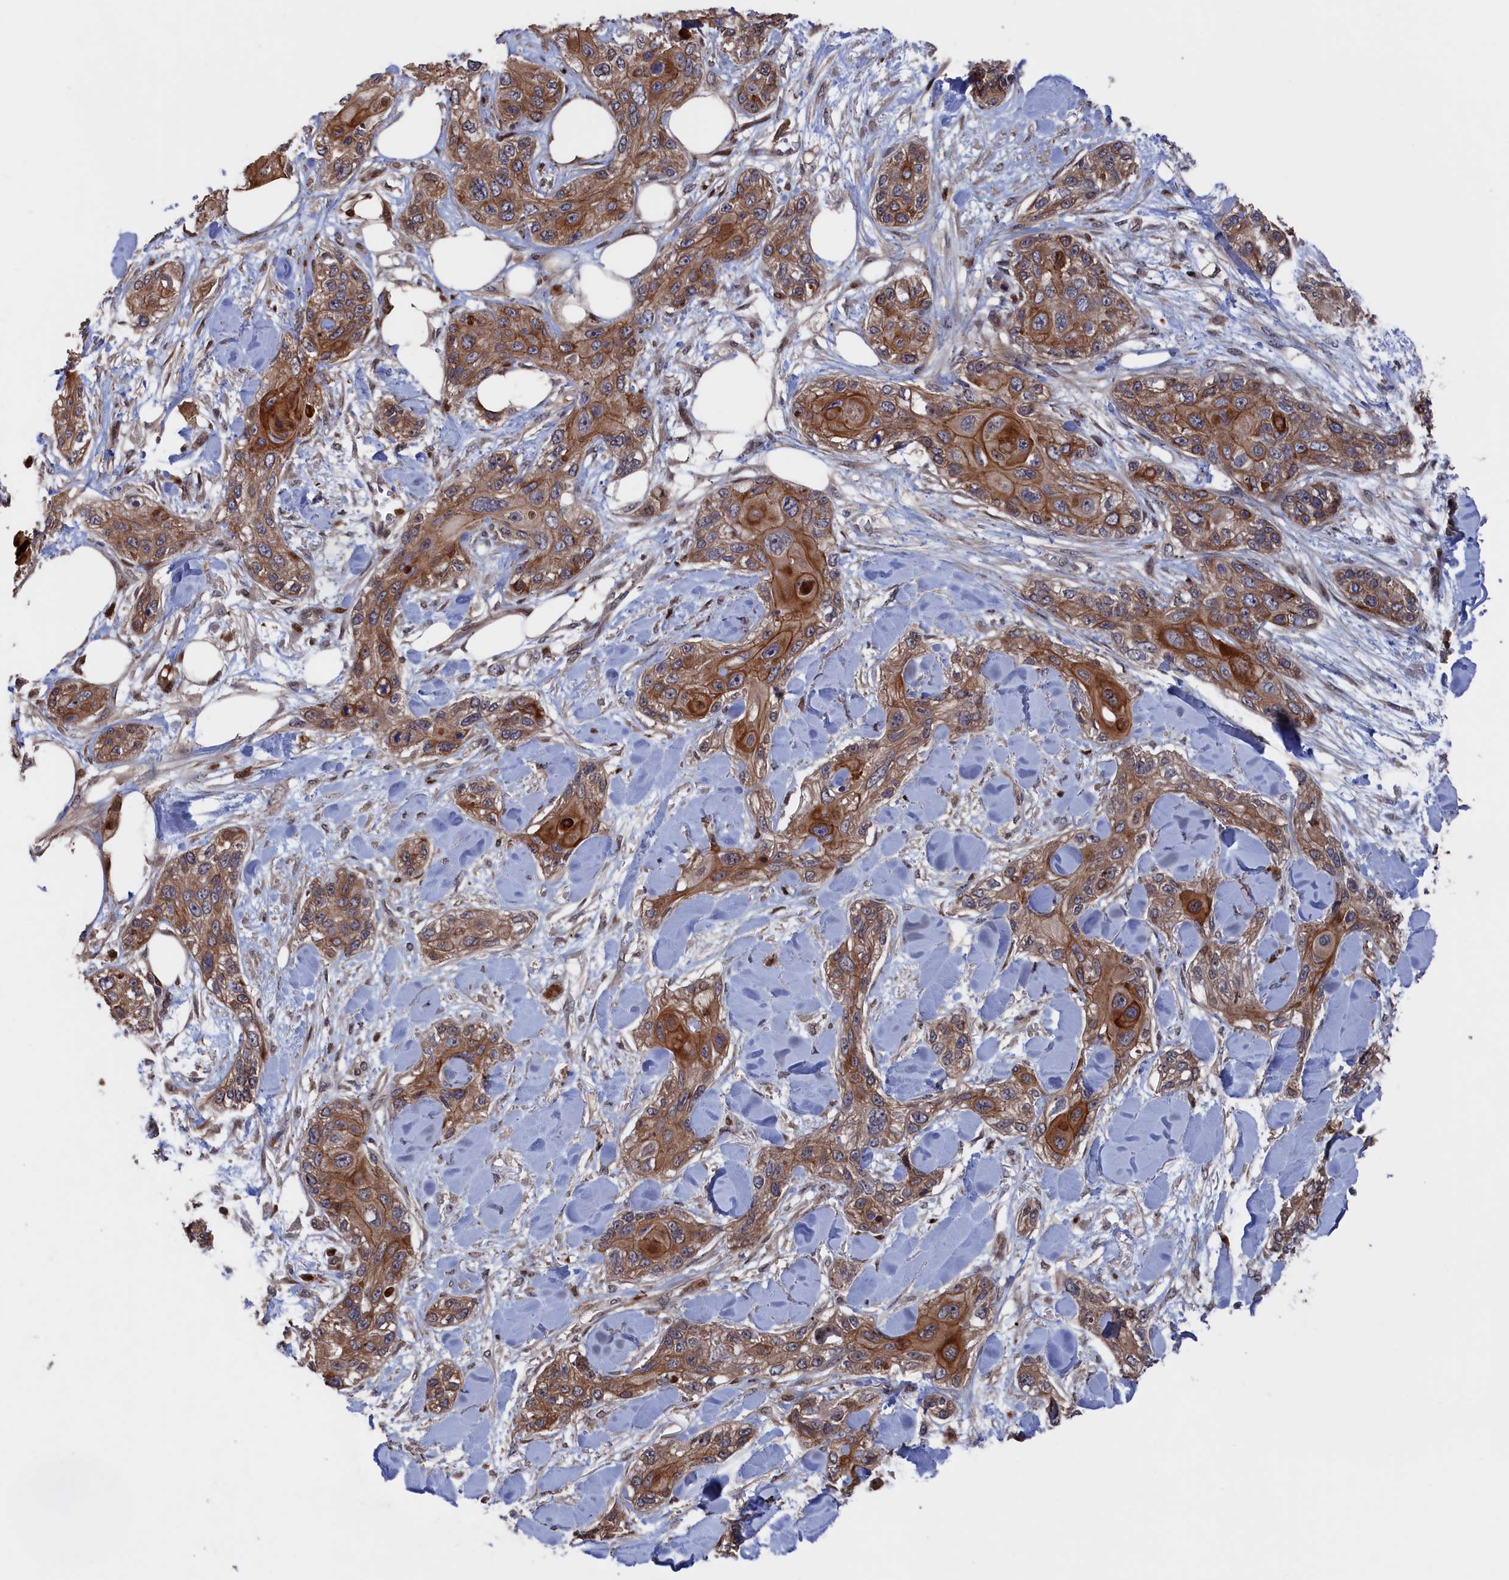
{"staining": {"intensity": "moderate", "quantity": ">75%", "location": "cytoplasmic/membranous"}, "tissue": "skin cancer", "cell_type": "Tumor cells", "image_type": "cancer", "snomed": [{"axis": "morphology", "description": "Normal tissue, NOS"}, {"axis": "morphology", "description": "Squamous cell carcinoma, NOS"}, {"axis": "topography", "description": "Skin"}], "caption": "A medium amount of moderate cytoplasmic/membranous positivity is appreciated in about >75% of tumor cells in skin squamous cell carcinoma tissue. (DAB (3,3'-diaminobenzidine) = brown stain, brightfield microscopy at high magnification).", "gene": "PLA2G15", "patient": {"sex": "male", "age": 72}}